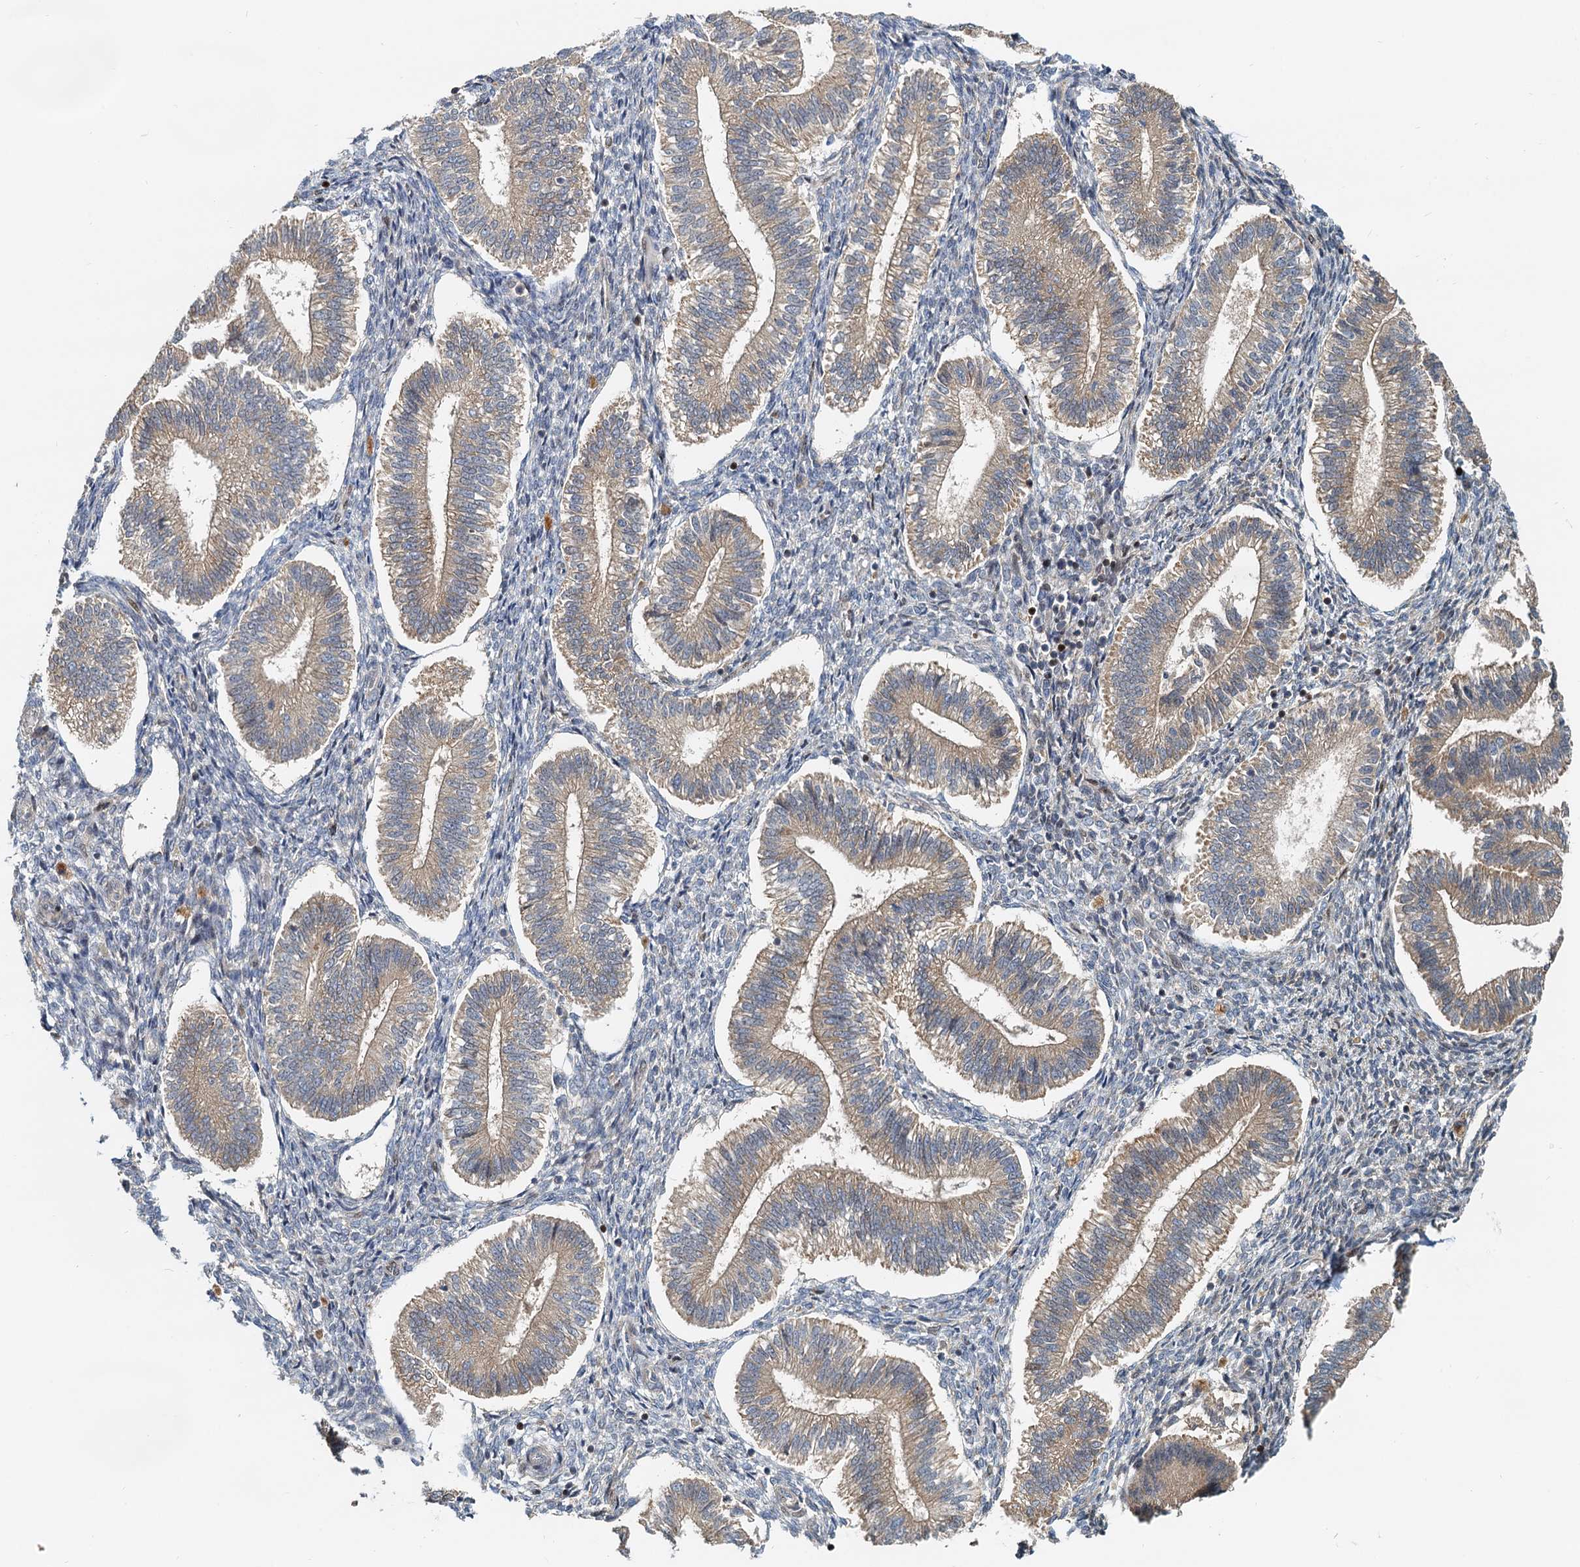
{"staining": {"intensity": "negative", "quantity": "none", "location": "none"}, "tissue": "endometrium", "cell_type": "Cells in endometrial stroma", "image_type": "normal", "snomed": [{"axis": "morphology", "description": "Normal tissue, NOS"}, {"axis": "topography", "description": "Endometrium"}], "caption": "High power microscopy photomicrograph of an IHC micrograph of unremarkable endometrium, revealing no significant expression in cells in endometrial stroma. (DAB immunohistochemistry (IHC) visualized using brightfield microscopy, high magnification).", "gene": "TOLLIP", "patient": {"sex": "female", "age": 25}}